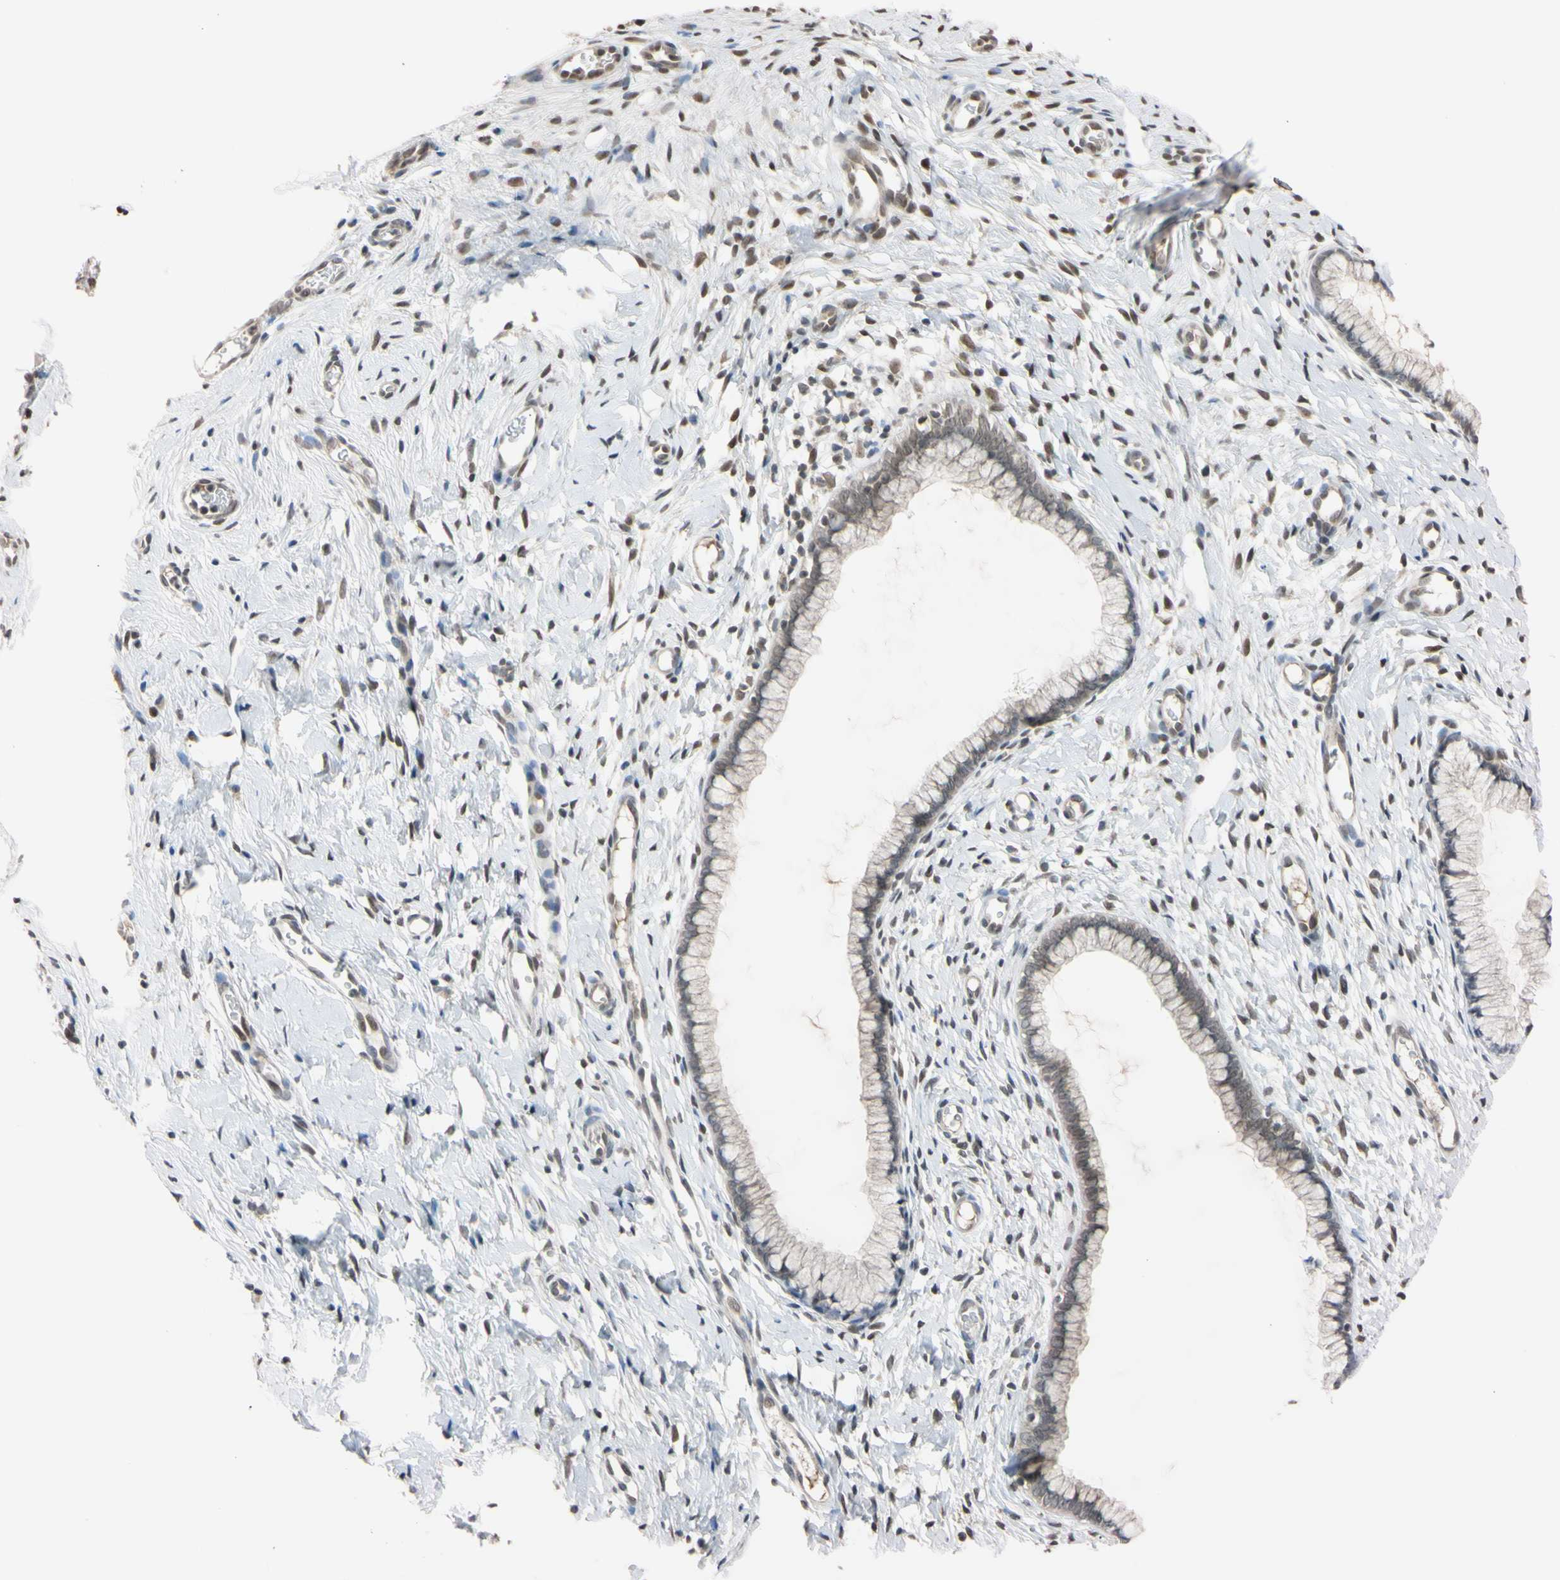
{"staining": {"intensity": "weak", "quantity": ">75%", "location": "nuclear"}, "tissue": "cervix", "cell_type": "Glandular cells", "image_type": "normal", "snomed": [{"axis": "morphology", "description": "Normal tissue, NOS"}, {"axis": "topography", "description": "Cervix"}], "caption": "Normal cervix displays weak nuclear expression in about >75% of glandular cells (IHC, brightfield microscopy, high magnification)..", "gene": "UBE2I", "patient": {"sex": "female", "age": 65}}